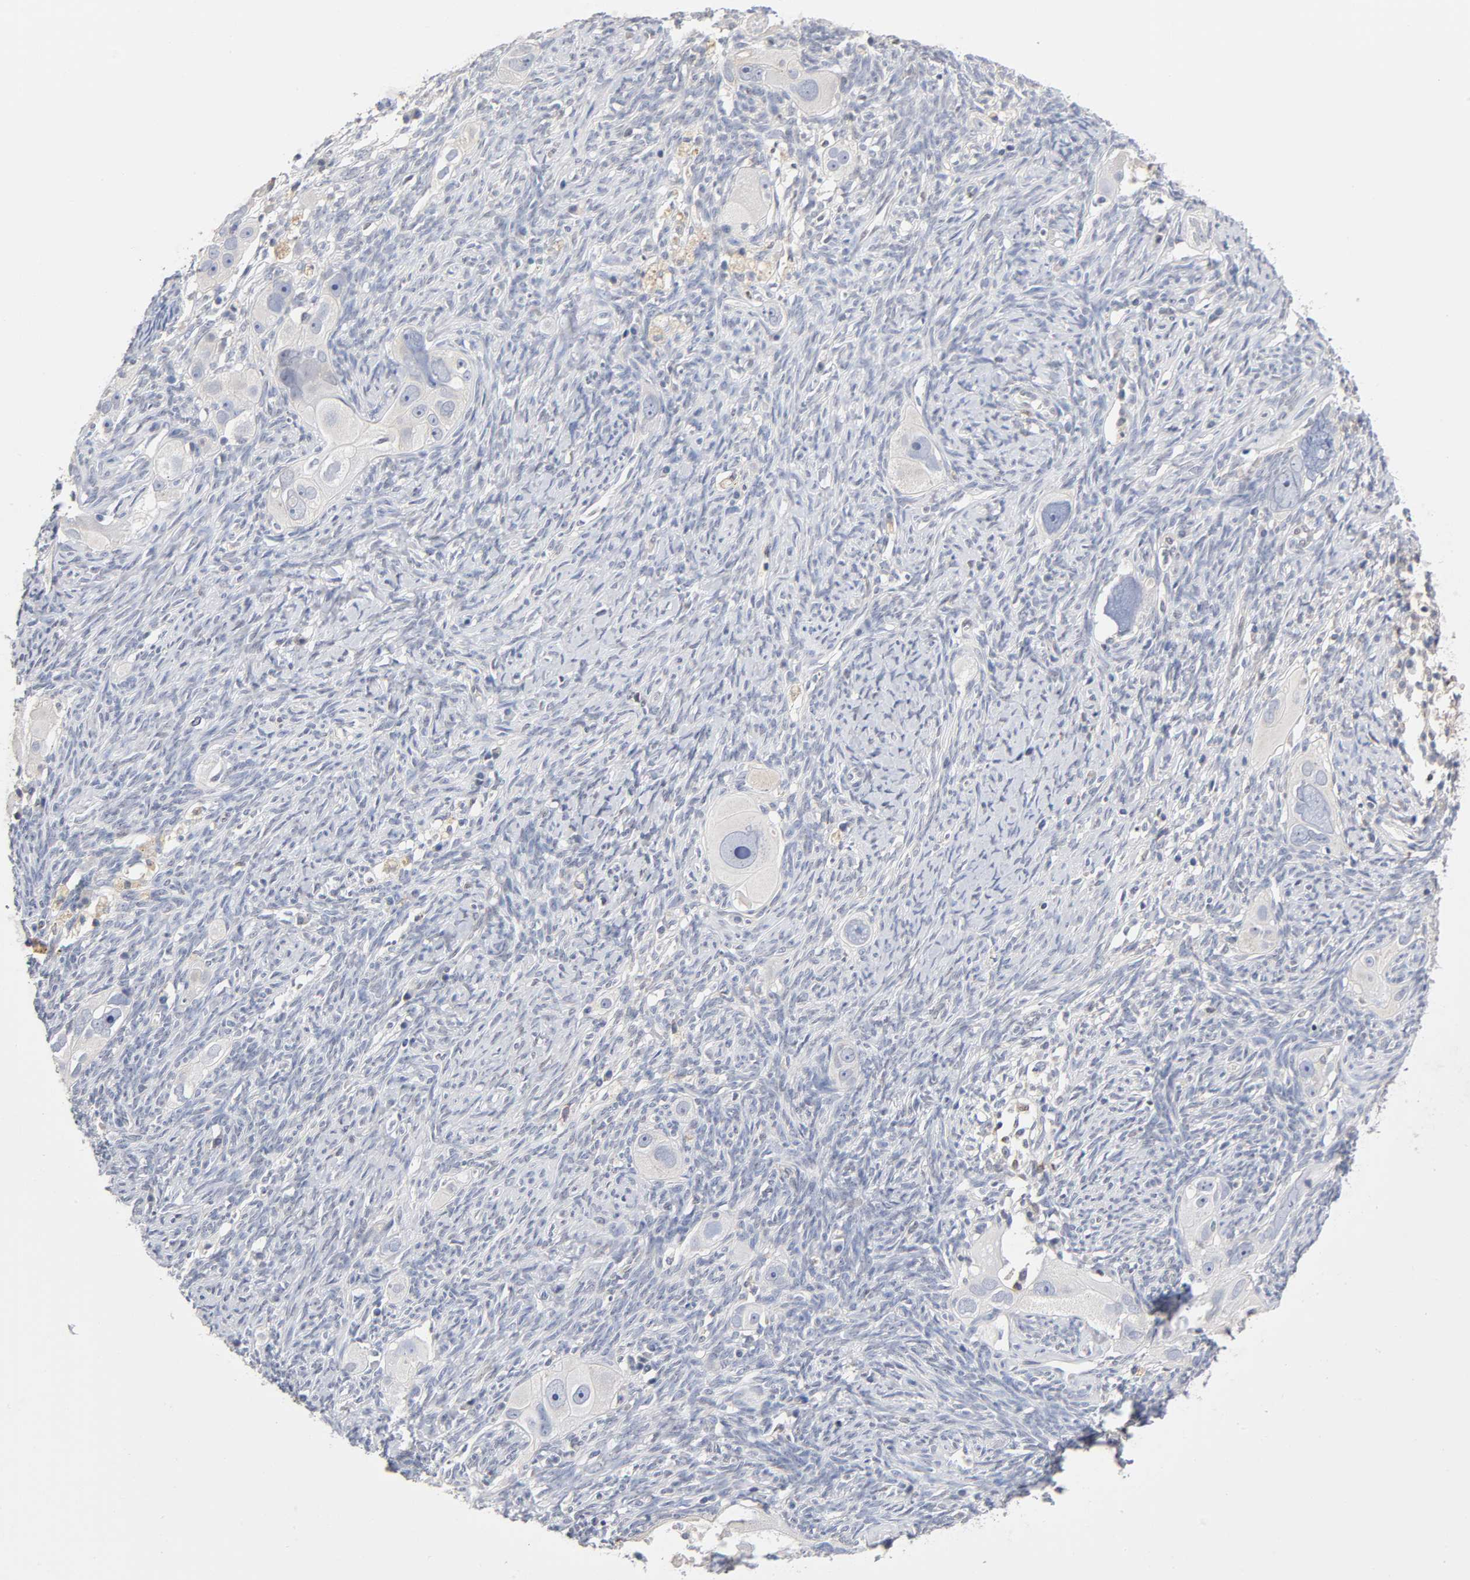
{"staining": {"intensity": "negative", "quantity": "none", "location": "none"}, "tissue": "ovarian cancer", "cell_type": "Tumor cells", "image_type": "cancer", "snomed": [{"axis": "morphology", "description": "Normal tissue, NOS"}, {"axis": "morphology", "description": "Cystadenocarcinoma, serous, NOS"}, {"axis": "topography", "description": "Ovary"}], "caption": "A high-resolution histopathology image shows immunohistochemistry (IHC) staining of serous cystadenocarcinoma (ovarian), which reveals no significant positivity in tumor cells. The staining was performed using DAB to visualize the protein expression in brown, while the nuclei were stained in blue with hematoxylin (Magnification: 20x).", "gene": "NFATC1", "patient": {"sex": "female", "age": 62}}